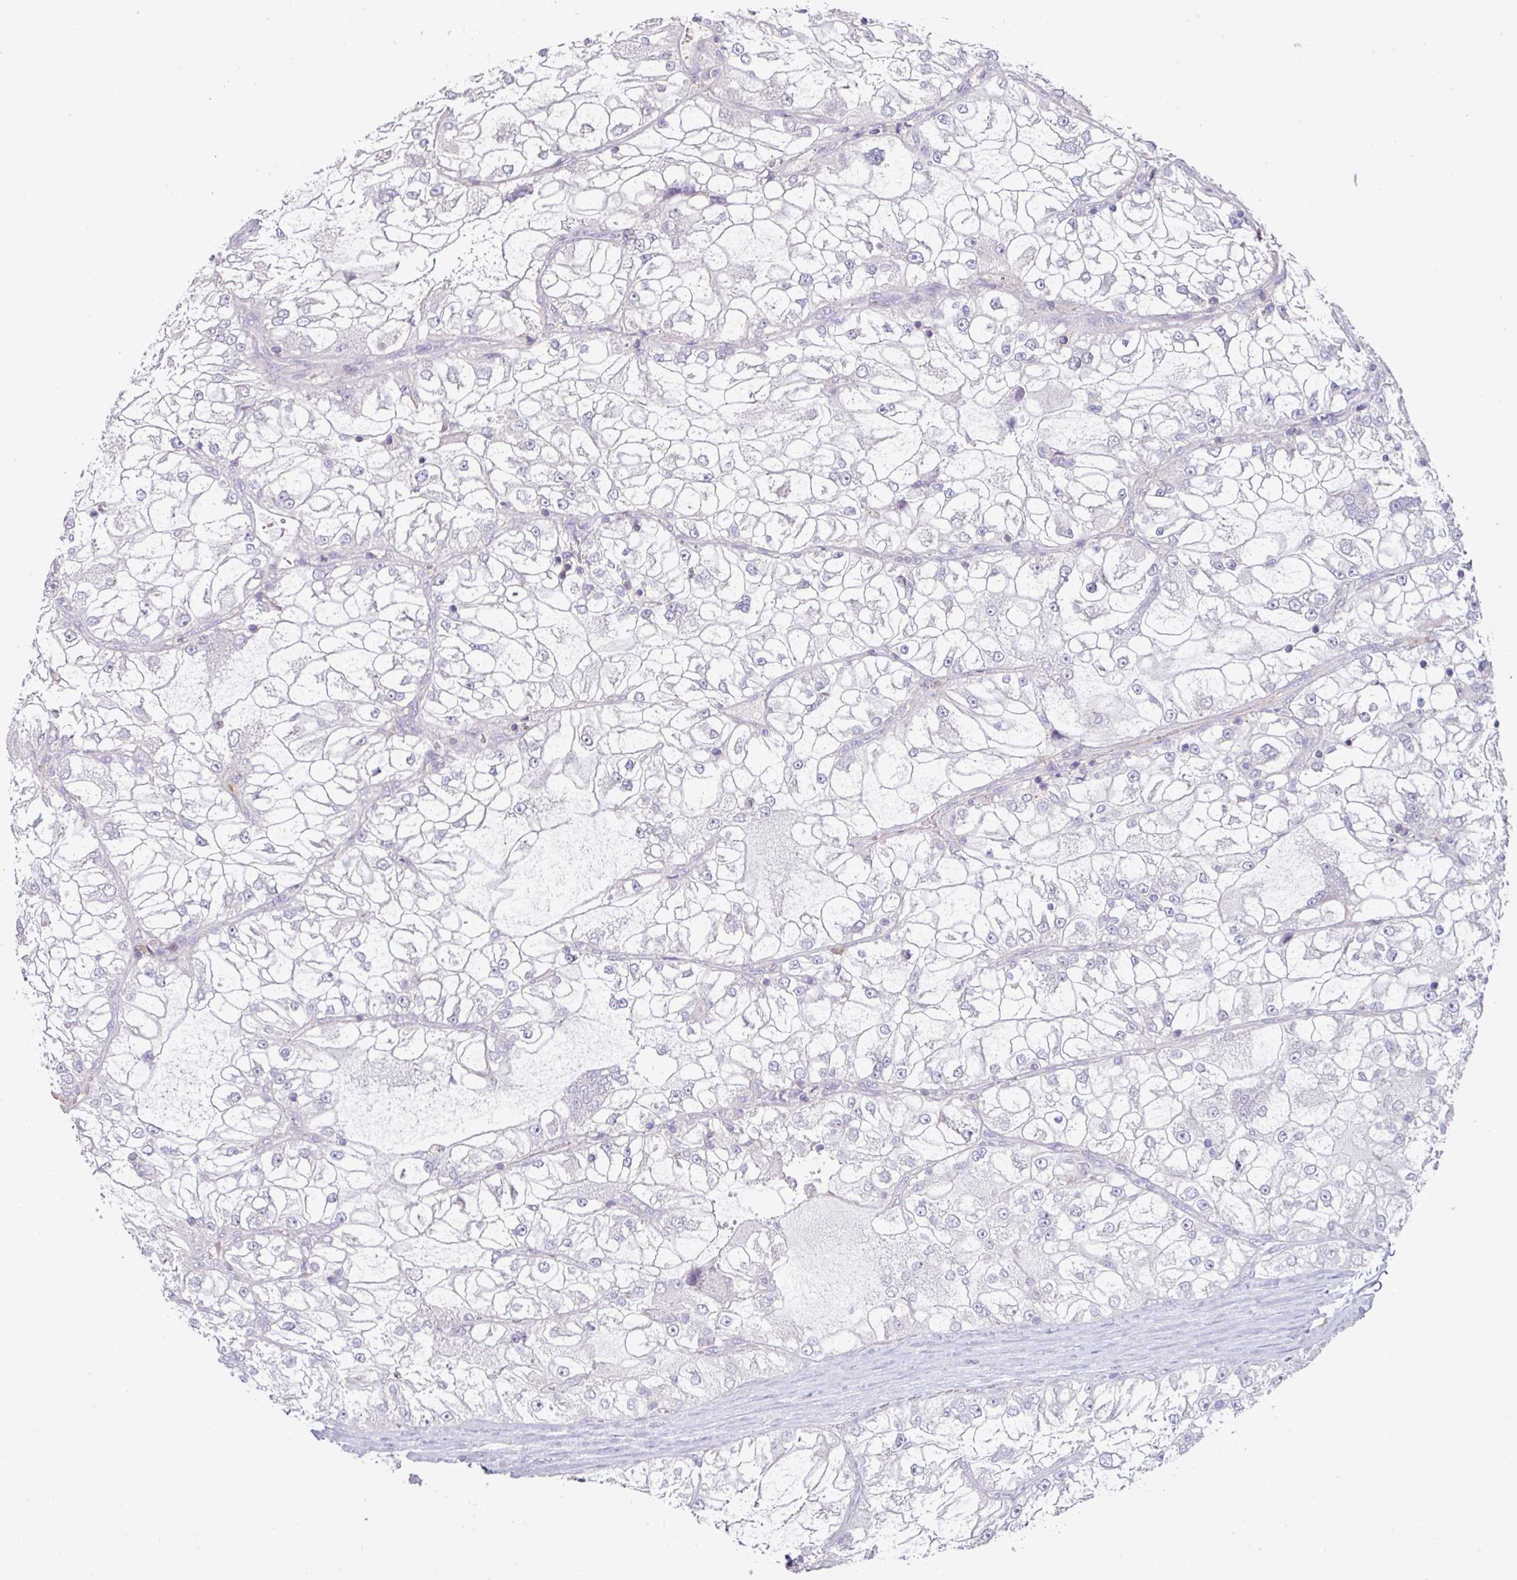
{"staining": {"intensity": "negative", "quantity": "none", "location": "none"}, "tissue": "renal cancer", "cell_type": "Tumor cells", "image_type": "cancer", "snomed": [{"axis": "morphology", "description": "Adenocarcinoma, NOS"}, {"axis": "topography", "description": "Kidney"}], "caption": "Immunohistochemistry (IHC) of renal cancer demonstrates no positivity in tumor cells.", "gene": "SLAMF6", "patient": {"sex": "female", "age": 72}}